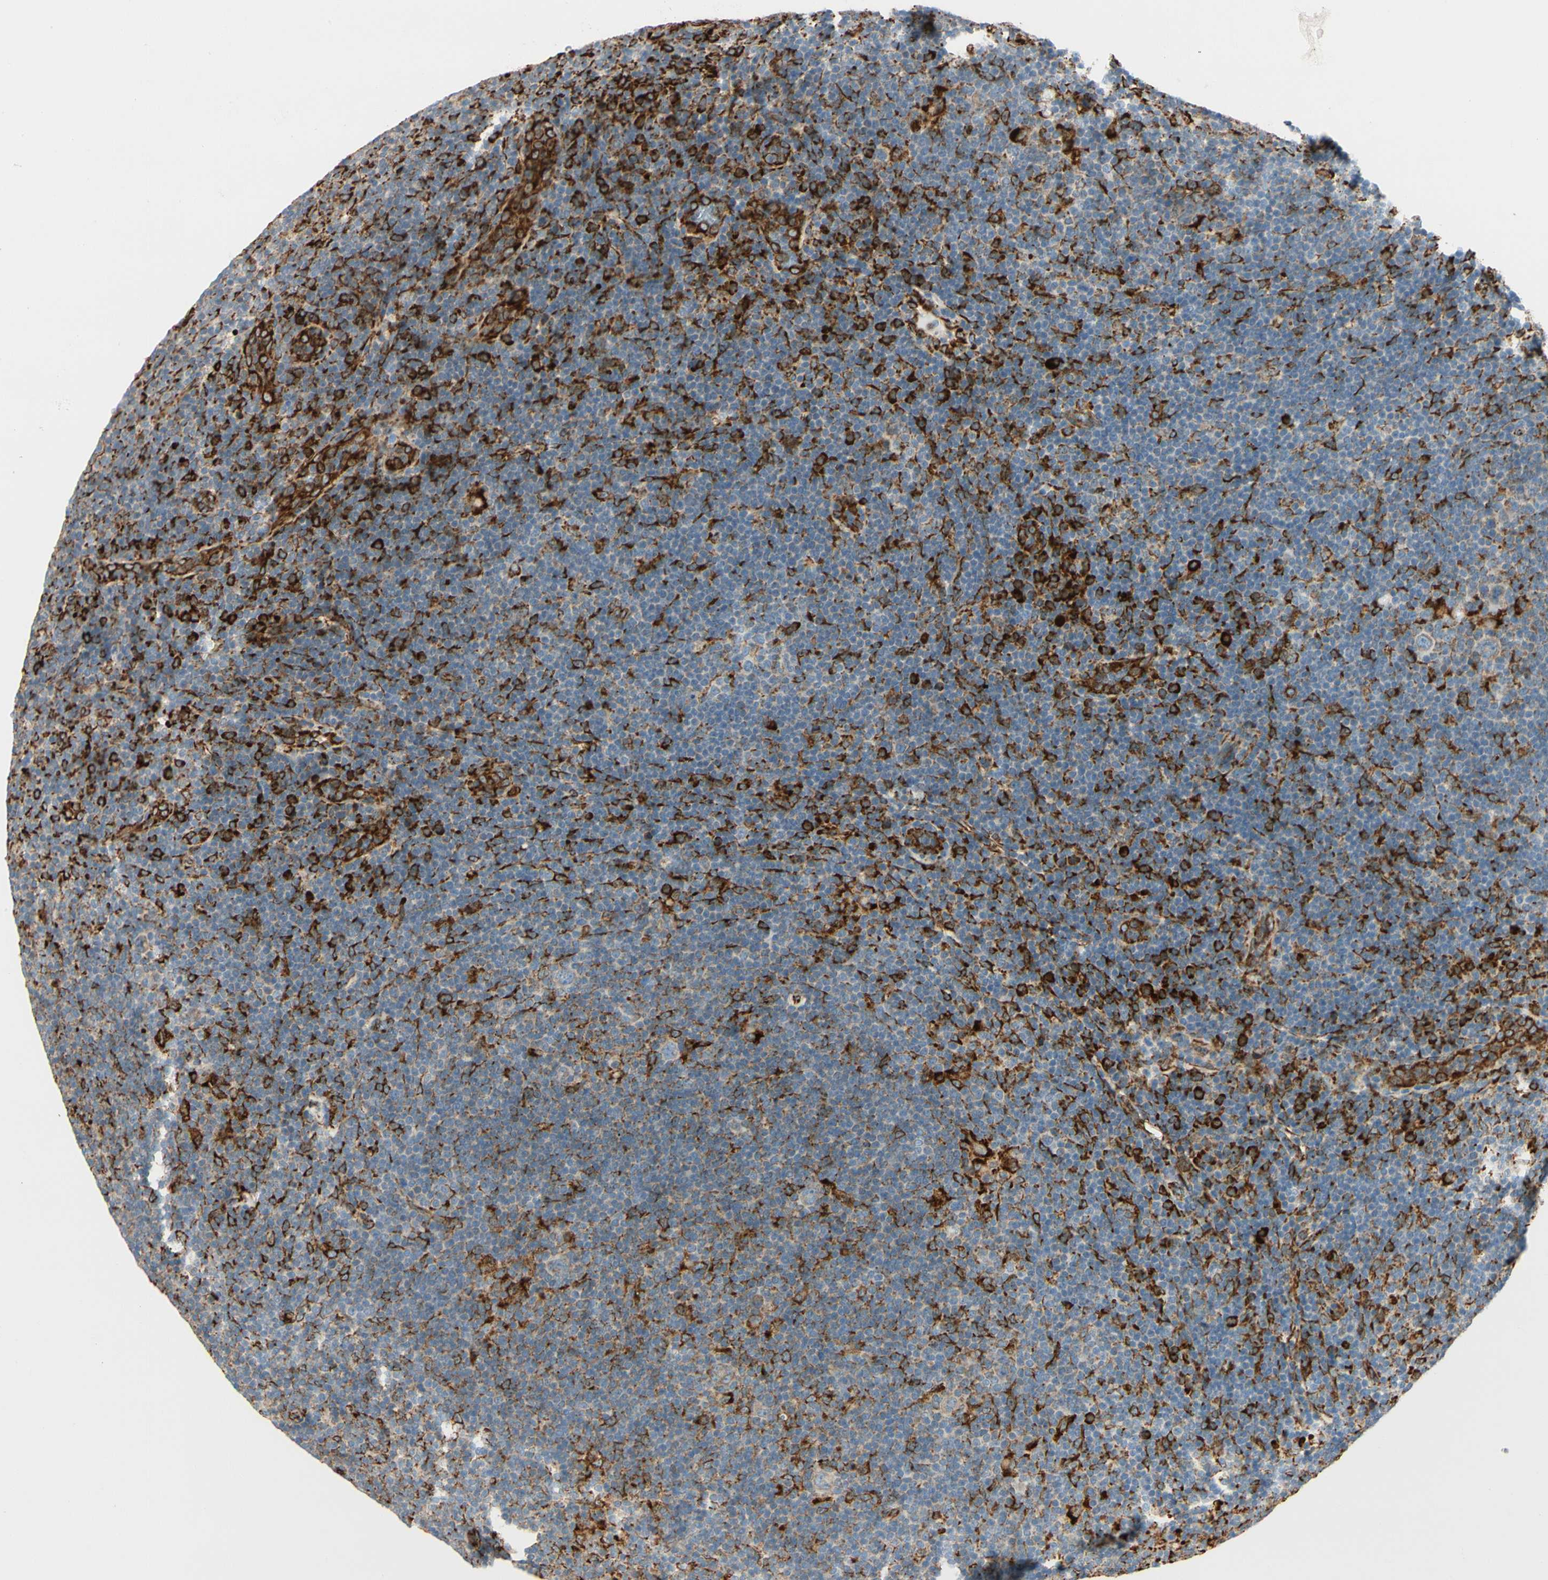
{"staining": {"intensity": "strong", "quantity": "<25%", "location": "cytoplasmic/membranous"}, "tissue": "lymphoma", "cell_type": "Tumor cells", "image_type": "cancer", "snomed": [{"axis": "morphology", "description": "Hodgkin's disease, NOS"}, {"axis": "topography", "description": "Lymph node"}], "caption": "Immunohistochemical staining of human Hodgkin's disease demonstrates strong cytoplasmic/membranous protein positivity in about <25% of tumor cells.", "gene": "RRBP1", "patient": {"sex": "female", "age": 57}}